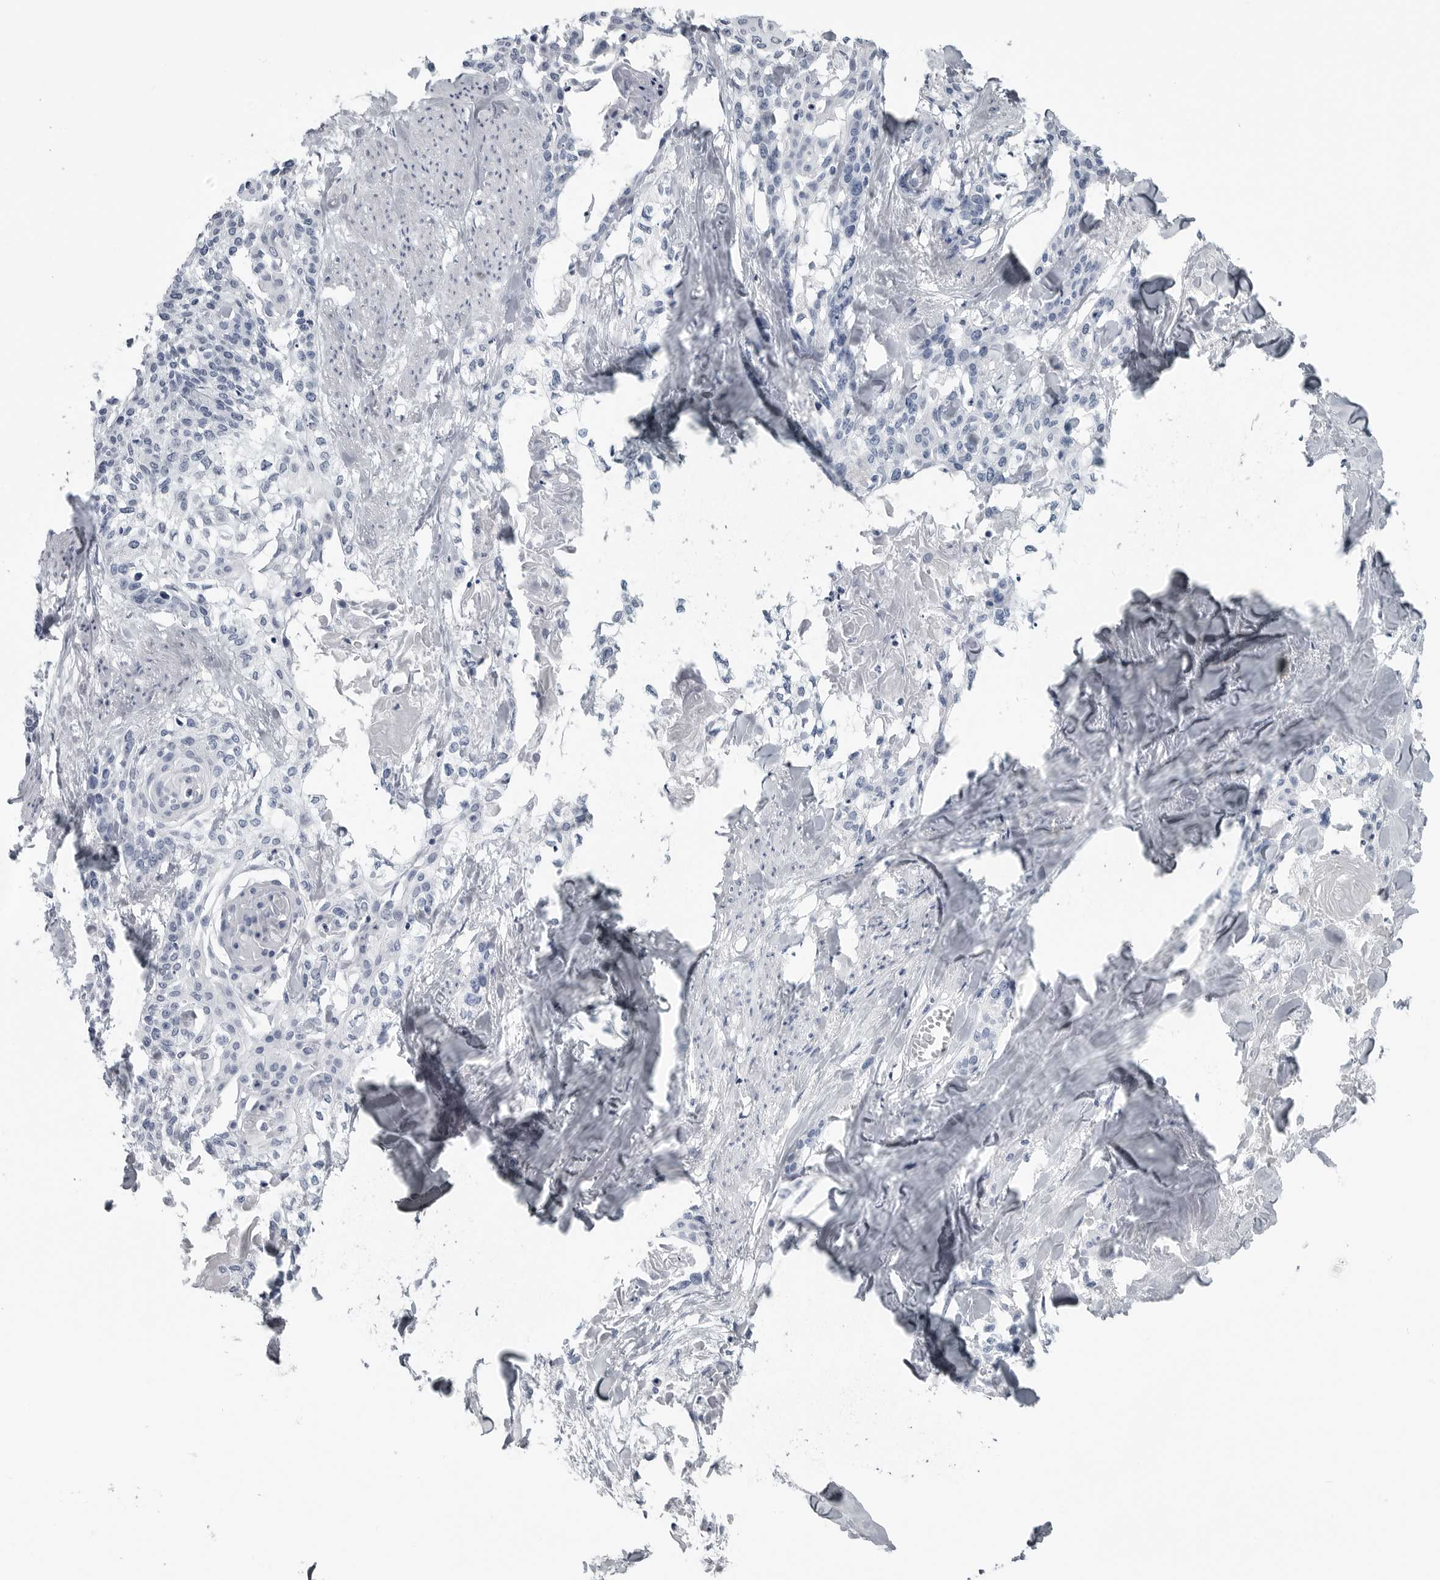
{"staining": {"intensity": "negative", "quantity": "none", "location": "none"}, "tissue": "cervical cancer", "cell_type": "Tumor cells", "image_type": "cancer", "snomed": [{"axis": "morphology", "description": "Squamous cell carcinoma, NOS"}, {"axis": "topography", "description": "Cervix"}], "caption": "DAB immunohistochemical staining of human squamous cell carcinoma (cervical) exhibits no significant staining in tumor cells.", "gene": "AMPD1", "patient": {"sex": "female", "age": 57}}